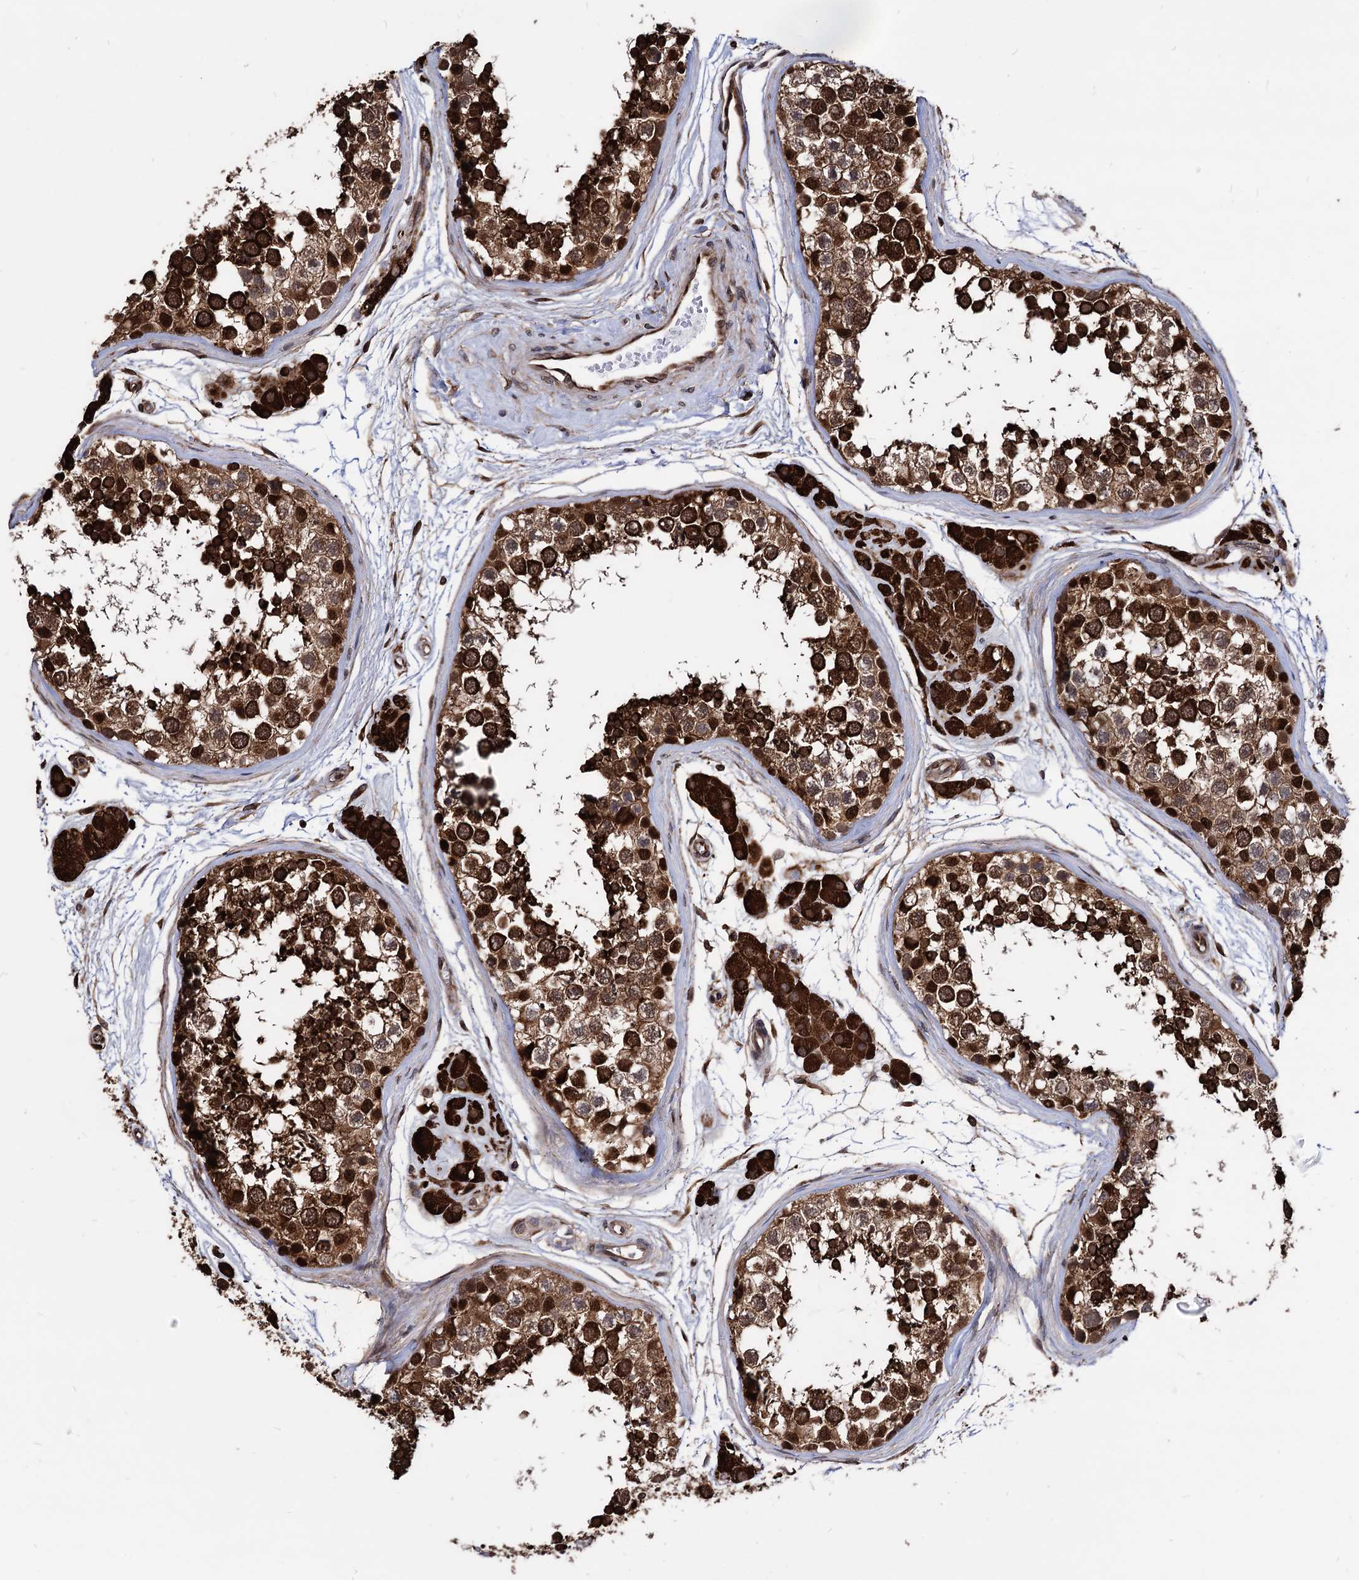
{"staining": {"intensity": "strong", "quantity": ">75%", "location": "cytoplasmic/membranous,nuclear"}, "tissue": "testis", "cell_type": "Cells in seminiferous ducts", "image_type": "normal", "snomed": [{"axis": "morphology", "description": "Normal tissue, NOS"}, {"axis": "topography", "description": "Testis"}], "caption": "Immunohistochemical staining of normal human testis displays >75% levels of strong cytoplasmic/membranous,nuclear protein staining in approximately >75% of cells in seminiferous ducts. (Brightfield microscopy of DAB IHC at high magnification).", "gene": "ANKRD12", "patient": {"sex": "male", "age": 56}}